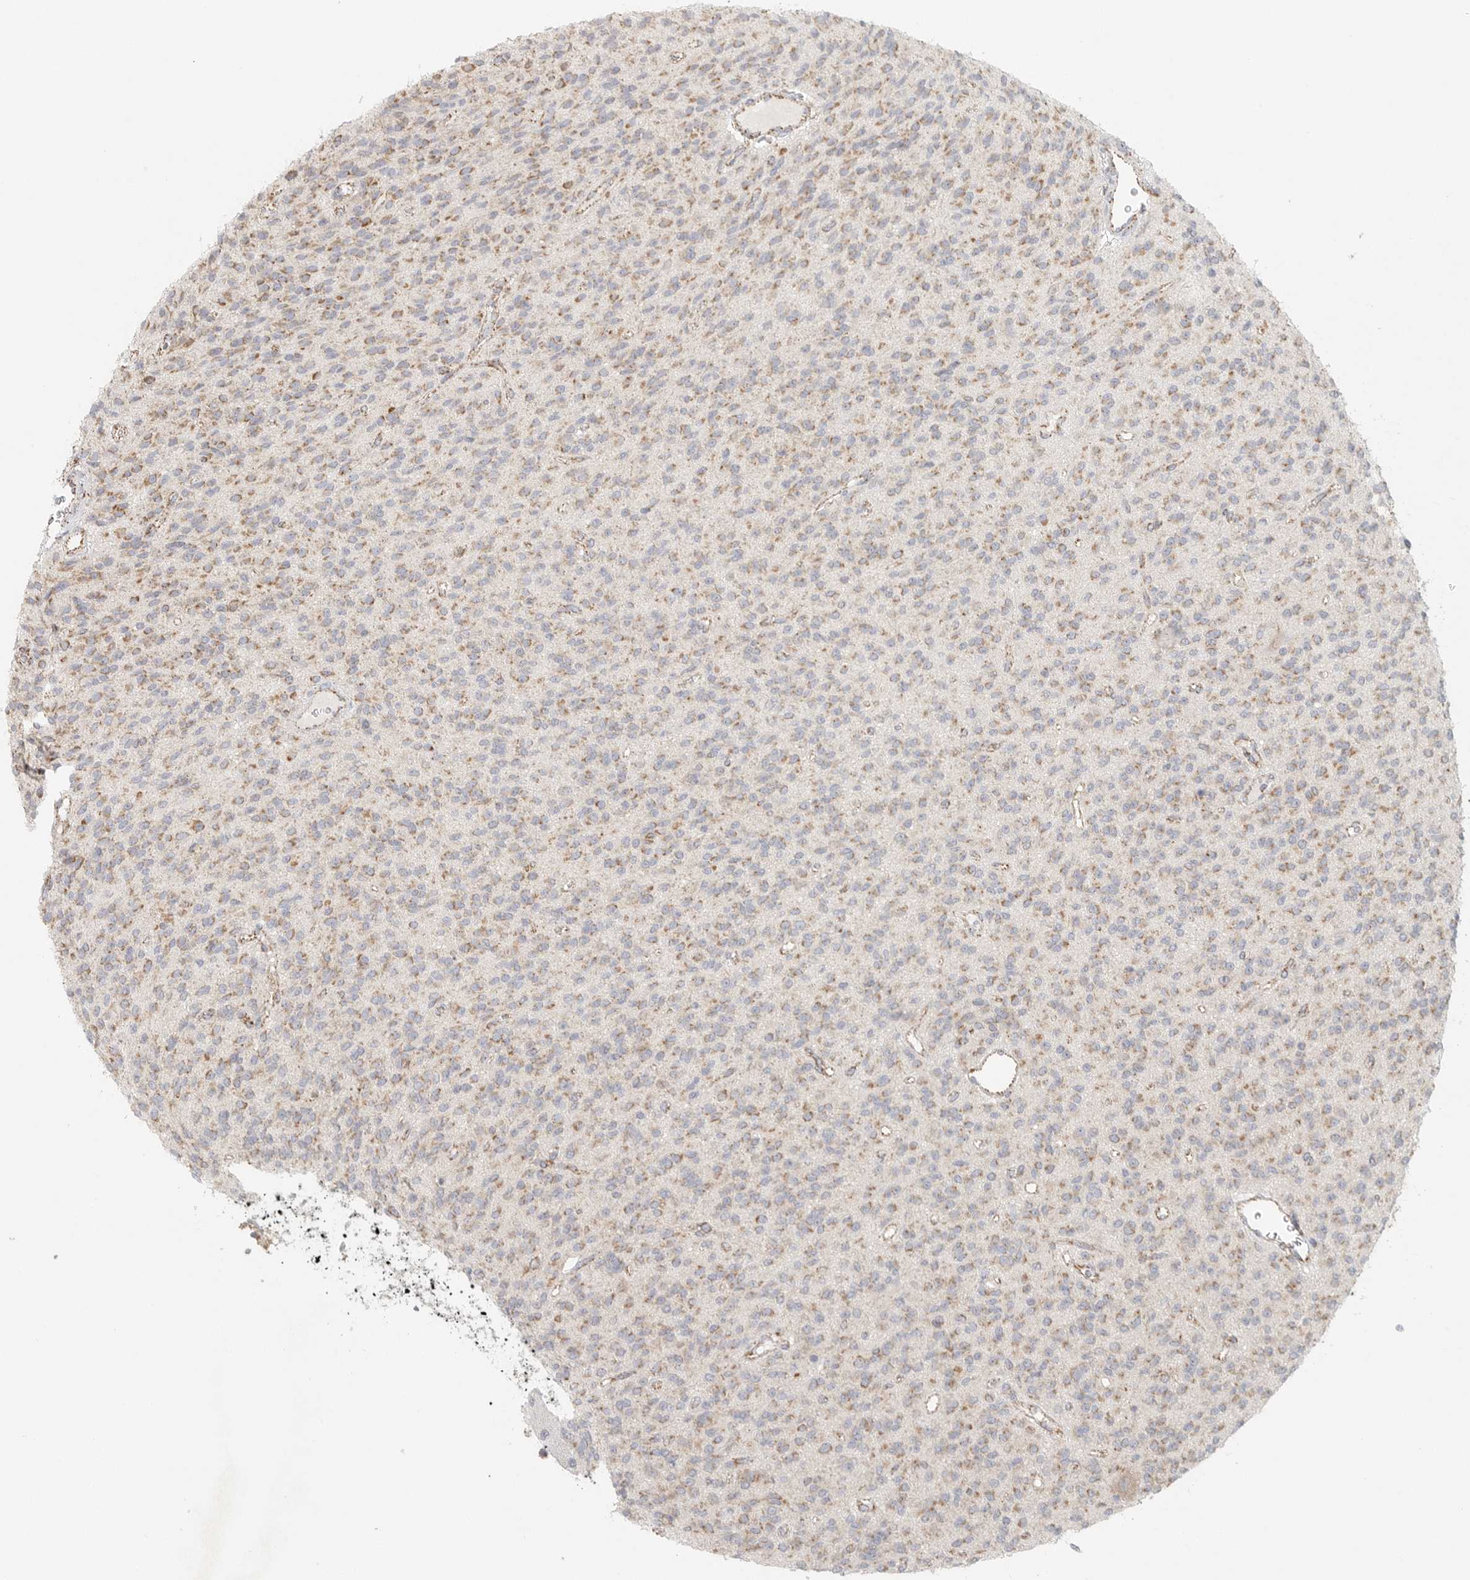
{"staining": {"intensity": "moderate", "quantity": "25%-75%", "location": "cytoplasmic/membranous"}, "tissue": "glioma", "cell_type": "Tumor cells", "image_type": "cancer", "snomed": [{"axis": "morphology", "description": "Glioma, malignant, High grade"}, {"axis": "topography", "description": "Brain"}], "caption": "Protein staining by immunohistochemistry exhibits moderate cytoplasmic/membranous staining in about 25%-75% of tumor cells in glioma.", "gene": "SLC25A26", "patient": {"sex": "male", "age": 34}}